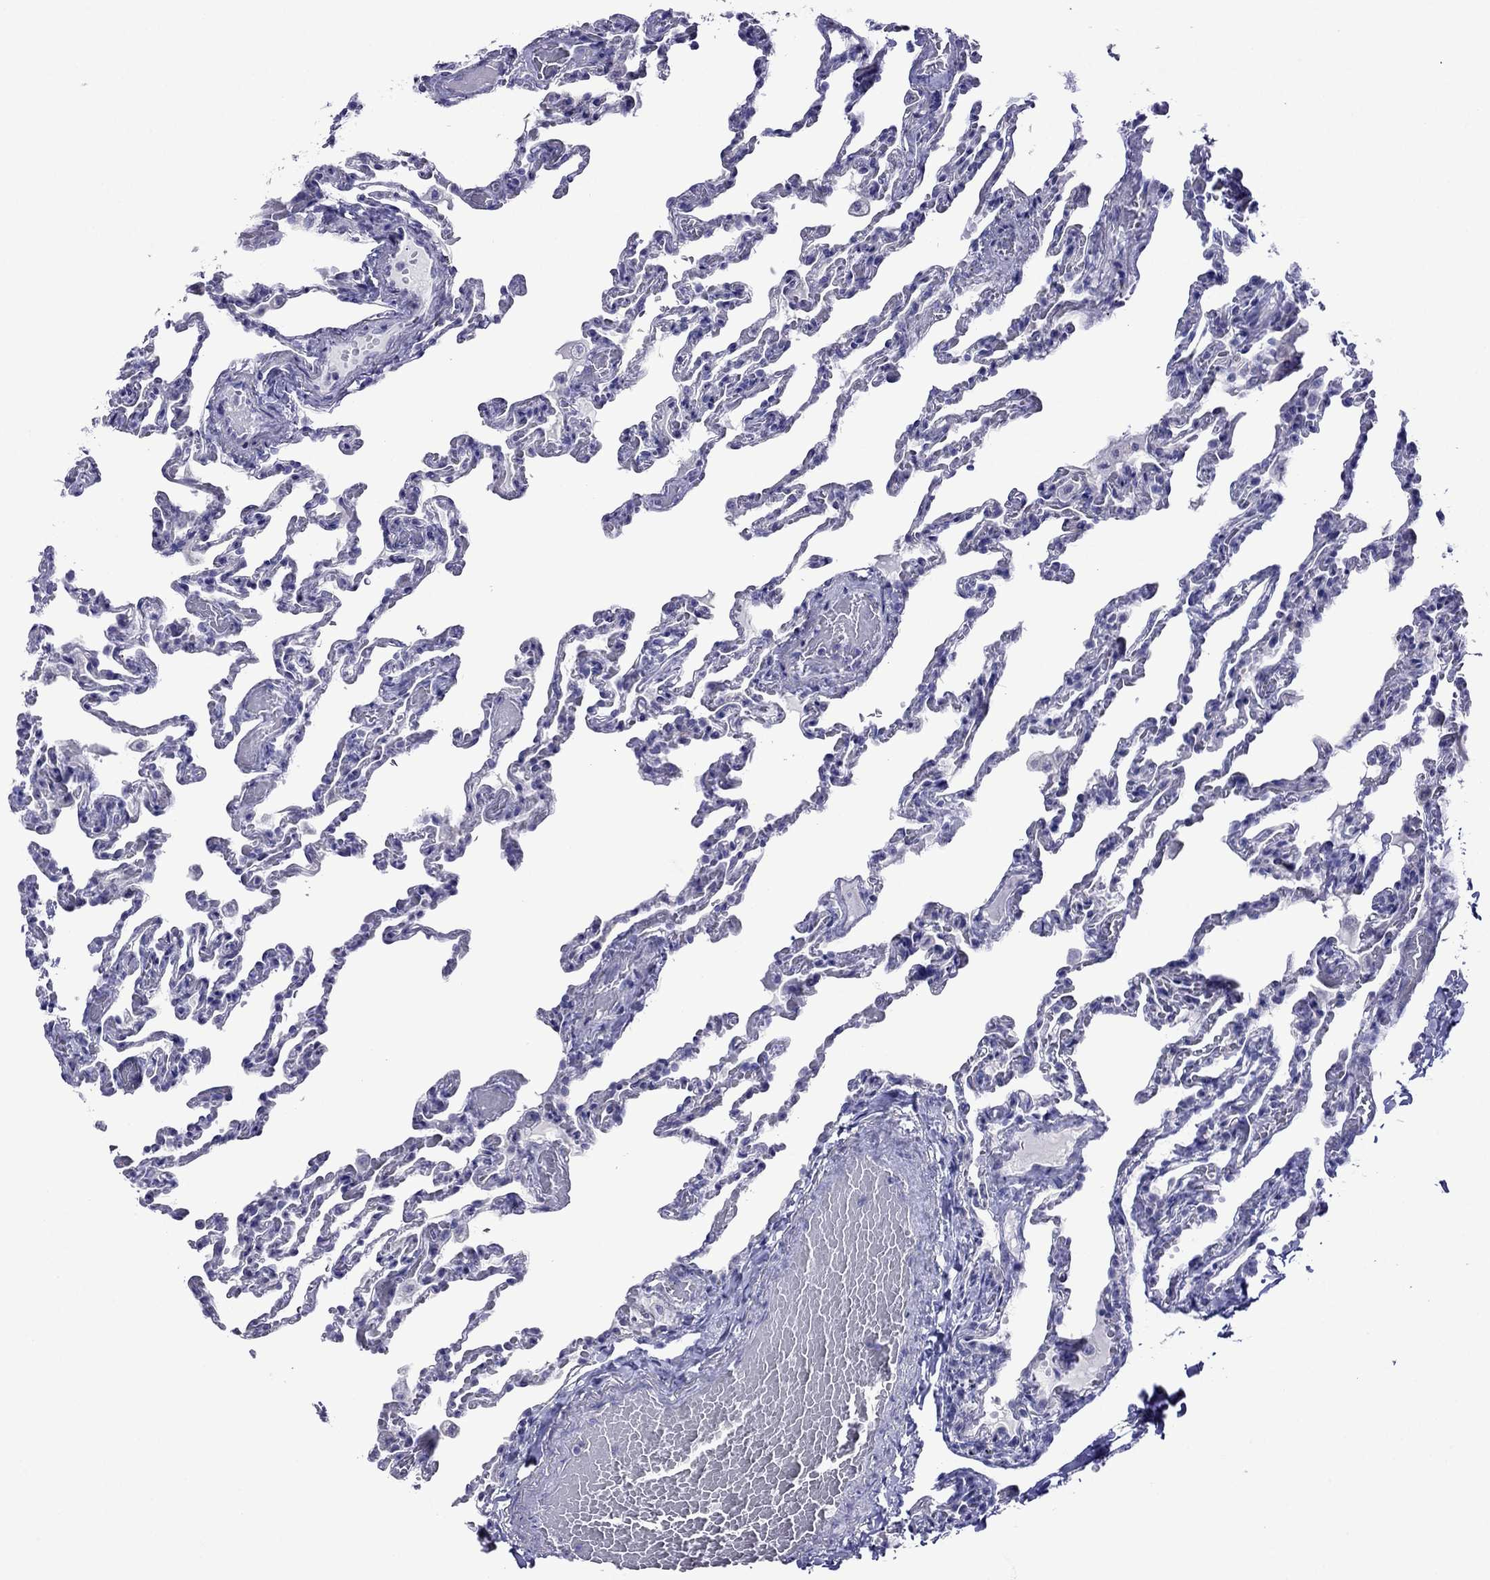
{"staining": {"intensity": "negative", "quantity": "none", "location": "none"}, "tissue": "lung", "cell_type": "Alveolar cells", "image_type": "normal", "snomed": [{"axis": "morphology", "description": "Normal tissue, NOS"}, {"axis": "topography", "description": "Lung"}], "caption": "The image exhibits no significant staining in alveolar cells of lung.", "gene": "PCDHA6", "patient": {"sex": "female", "age": 43}}